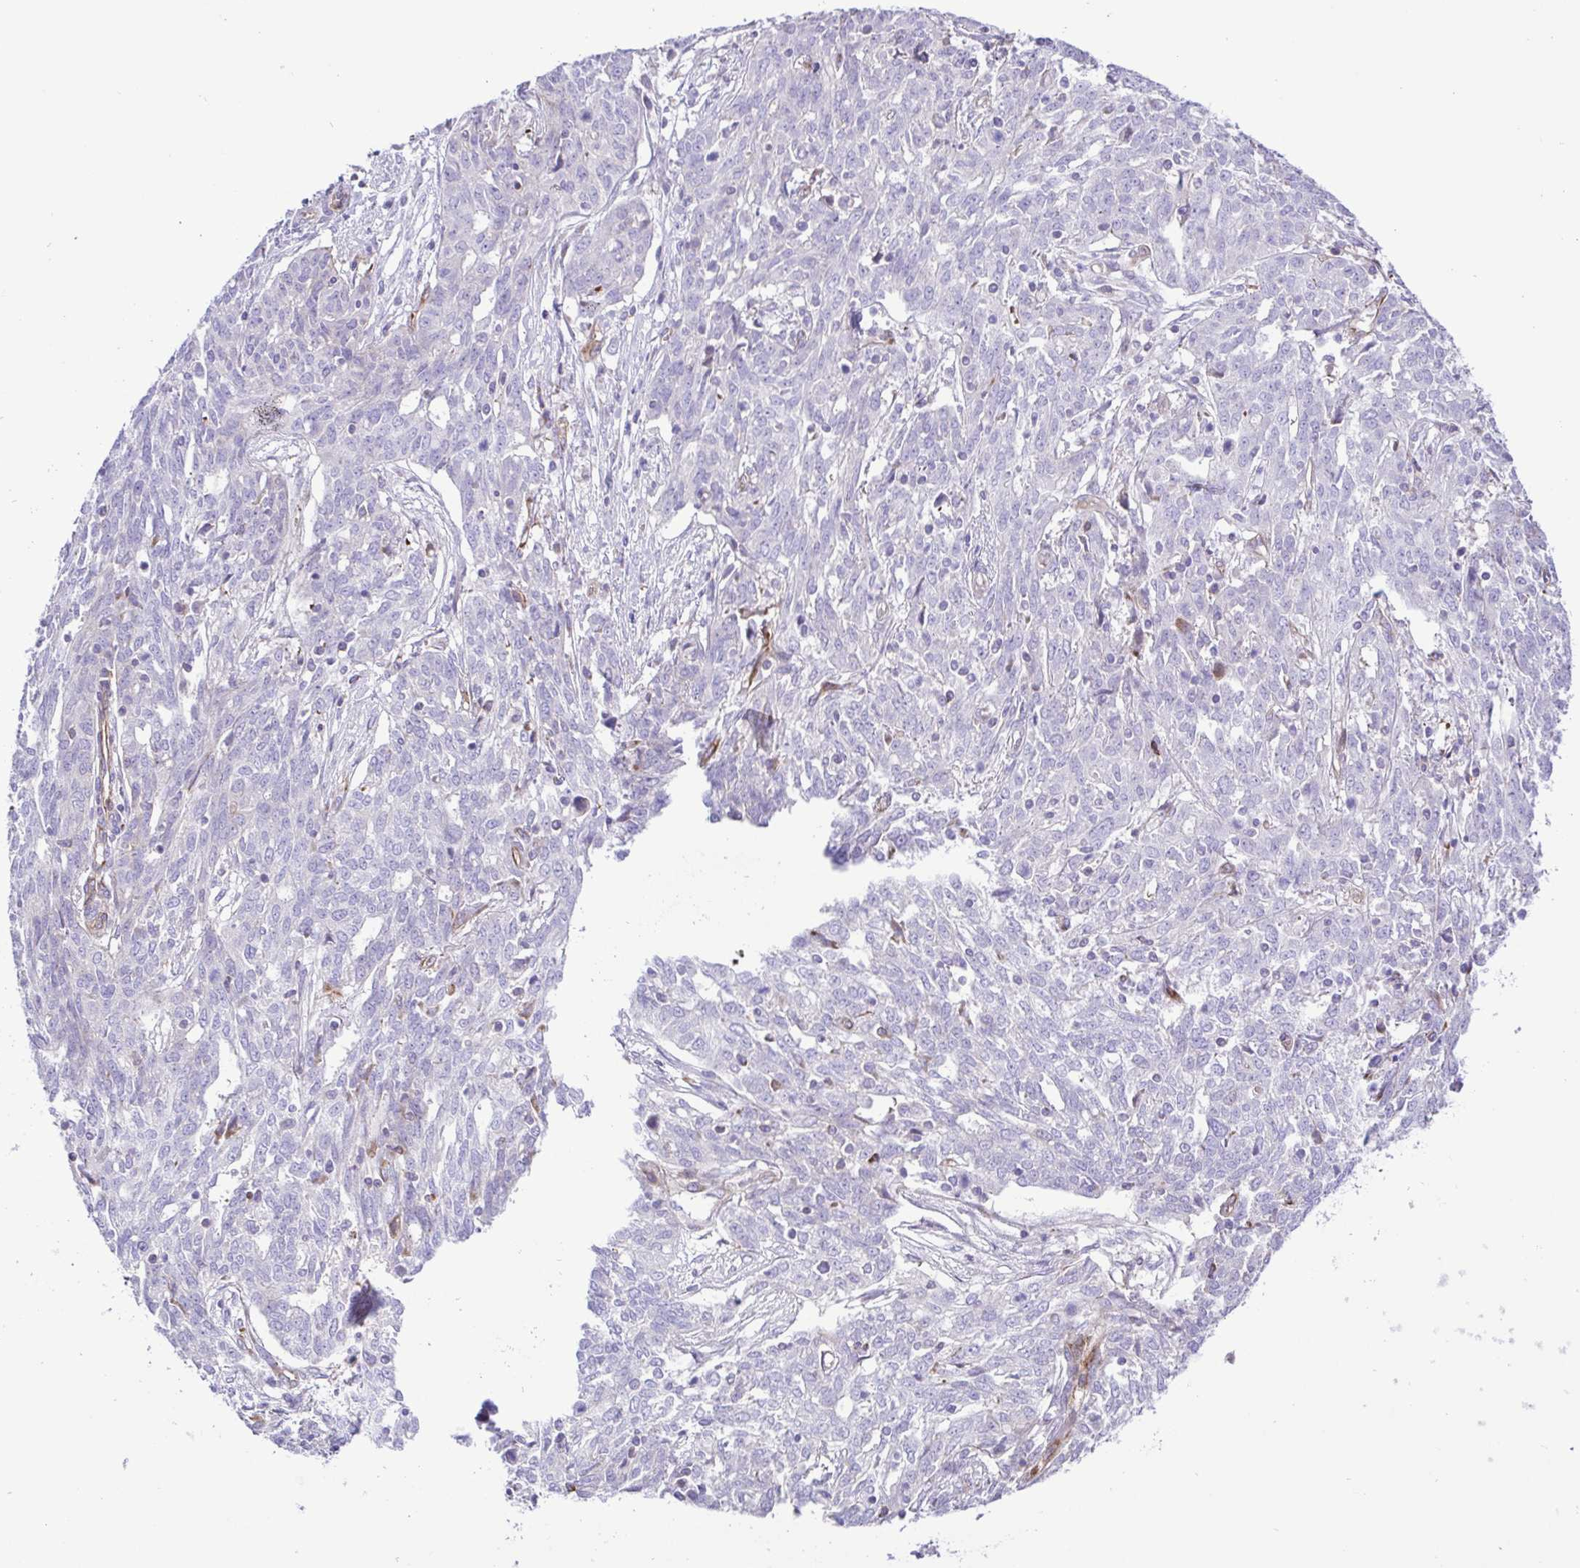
{"staining": {"intensity": "negative", "quantity": "none", "location": "none"}, "tissue": "ovarian cancer", "cell_type": "Tumor cells", "image_type": "cancer", "snomed": [{"axis": "morphology", "description": "Cystadenocarcinoma, serous, NOS"}, {"axis": "topography", "description": "Ovary"}], "caption": "A histopathology image of serous cystadenocarcinoma (ovarian) stained for a protein shows no brown staining in tumor cells.", "gene": "FLT1", "patient": {"sex": "female", "age": 67}}